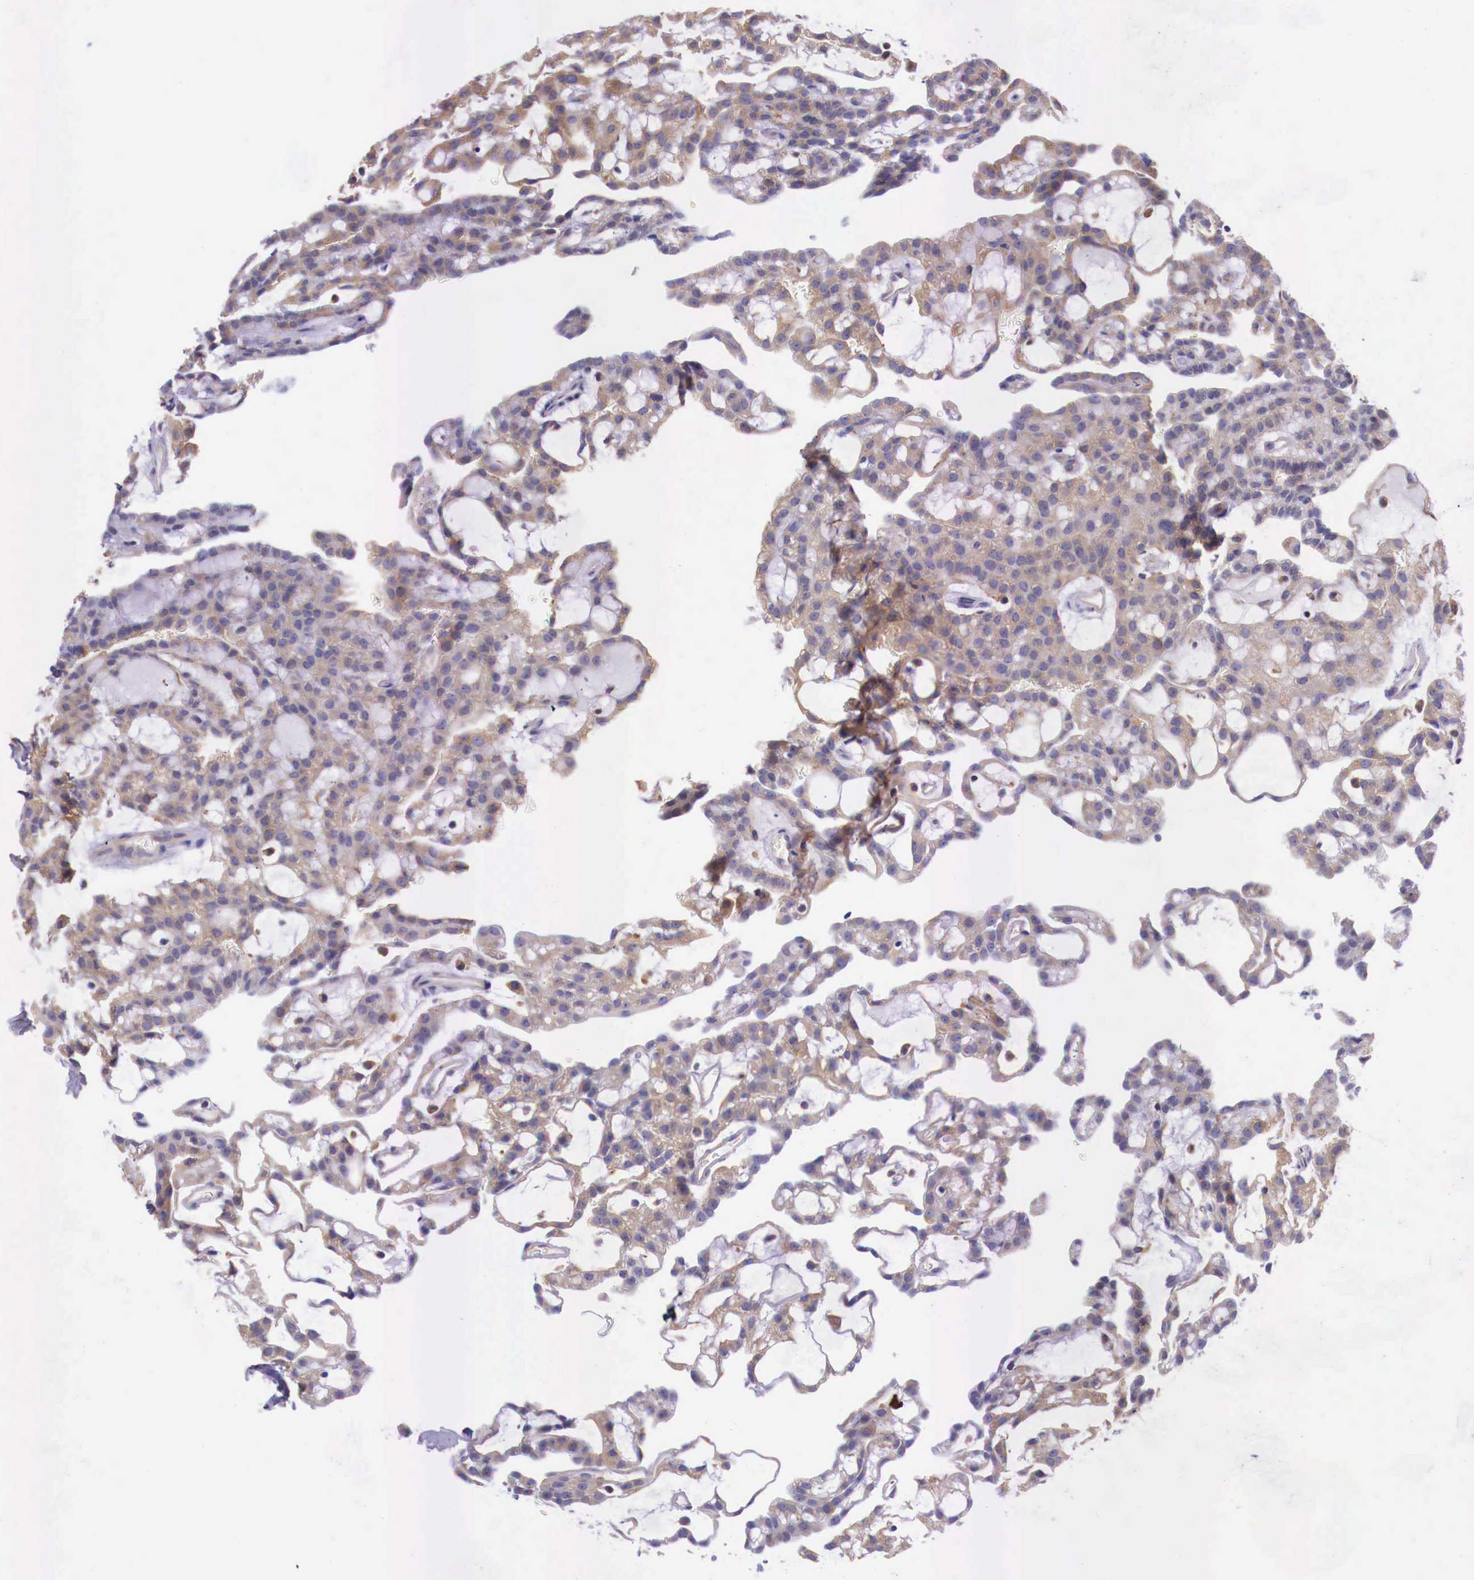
{"staining": {"intensity": "weak", "quantity": "25%-75%", "location": "cytoplasmic/membranous"}, "tissue": "renal cancer", "cell_type": "Tumor cells", "image_type": "cancer", "snomed": [{"axis": "morphology", "description": "Adenocarcinoma, NOS"}, {"axis": "topography", "description": "Kidney"}], "caption": "Adenocarcinoma (renal) tissue displays weak cytoplasmic/membranous positivity in approximately 25%-75% of tumor cells", "gene": "GRIPAP1", "patient": {"sex": "male", "age": 63}}